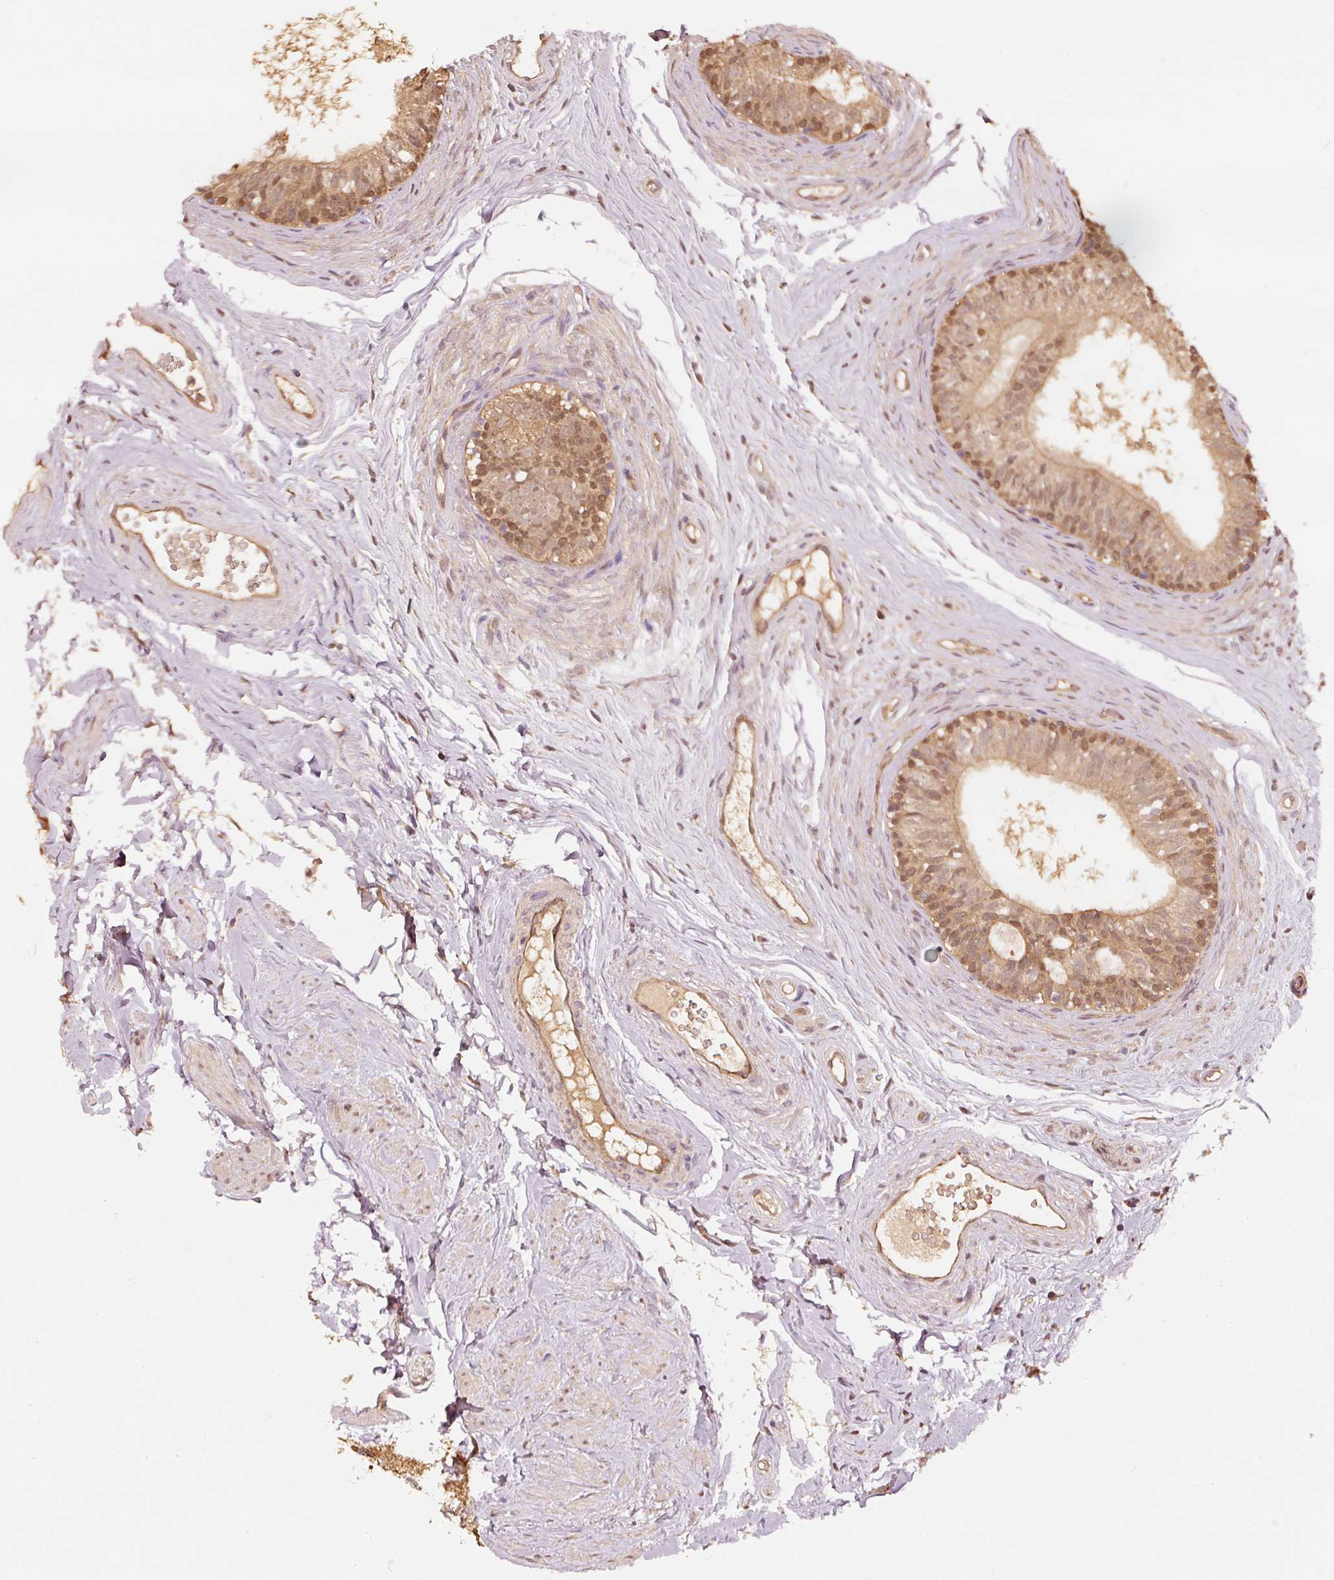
{"staining": {"intensity": "moderate", "quantity": ">75%", "location": "cytoplasmic/membranous,nuclear"}, "tissue": "epididymis", "cell_type": "Glandular cells", "image_type": "normal", "snomed": [{"axis": "morphology", "description": "Normal tissue, NOS"}, {"axis": "topography", "description": "Epididymis"}], "caption": "The image displays a brown stain indicating the presence of a protein in the cytoplasmic/membranous,nuclear of glandular cells in epididymis. (Stains: DAB (3,3'-diaminobenzidine) in brown, nuclei in blue, Microscopy: brightfield microscopy at high magnification).", "gene": "STAU1", "patient": {"sex": "male", "age": 45}}